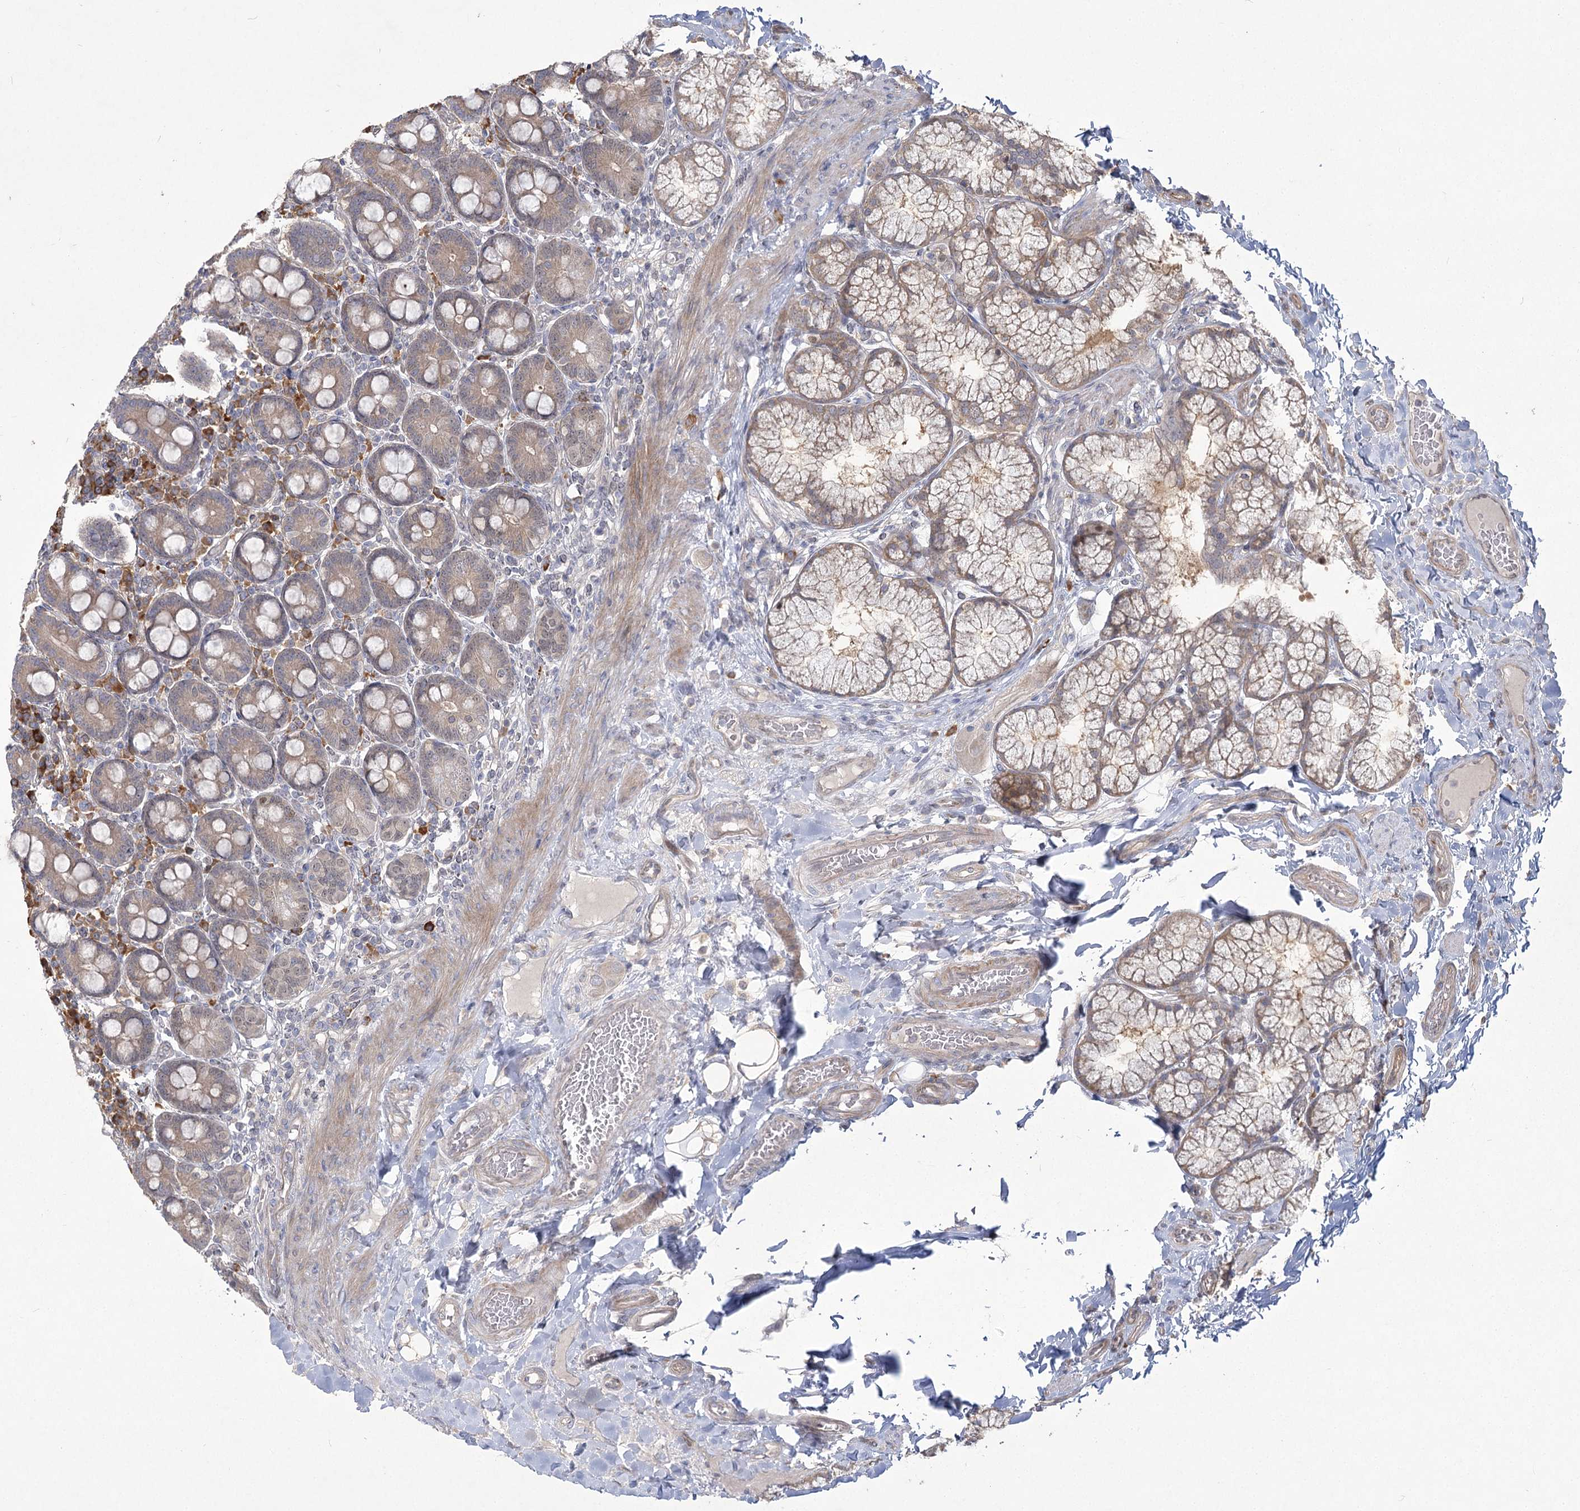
{"staining": {"intensity": "weak", "quantity": "<25%", "location": "cytoplasmic/membranous"}, "tissue": "duodenum", "cell_type": "Glandular cells", "image_type": "normal", "snomed": [{"axis": "morphology", "description": "Normal tissue, NOS"}, {"axis": "topography", "description": "Duodenum"}], "caption": "Protein analysis of normal duodenum reveals no significant positivity in glandular cells. The staining was performed using DAB to visualize the protein expression in brown, while the nuclei were stained in blue with hematoxylin (Magnification: 20x).", "gene": "CAMTA1", "patient": {"sex": "male", "age": 50}}